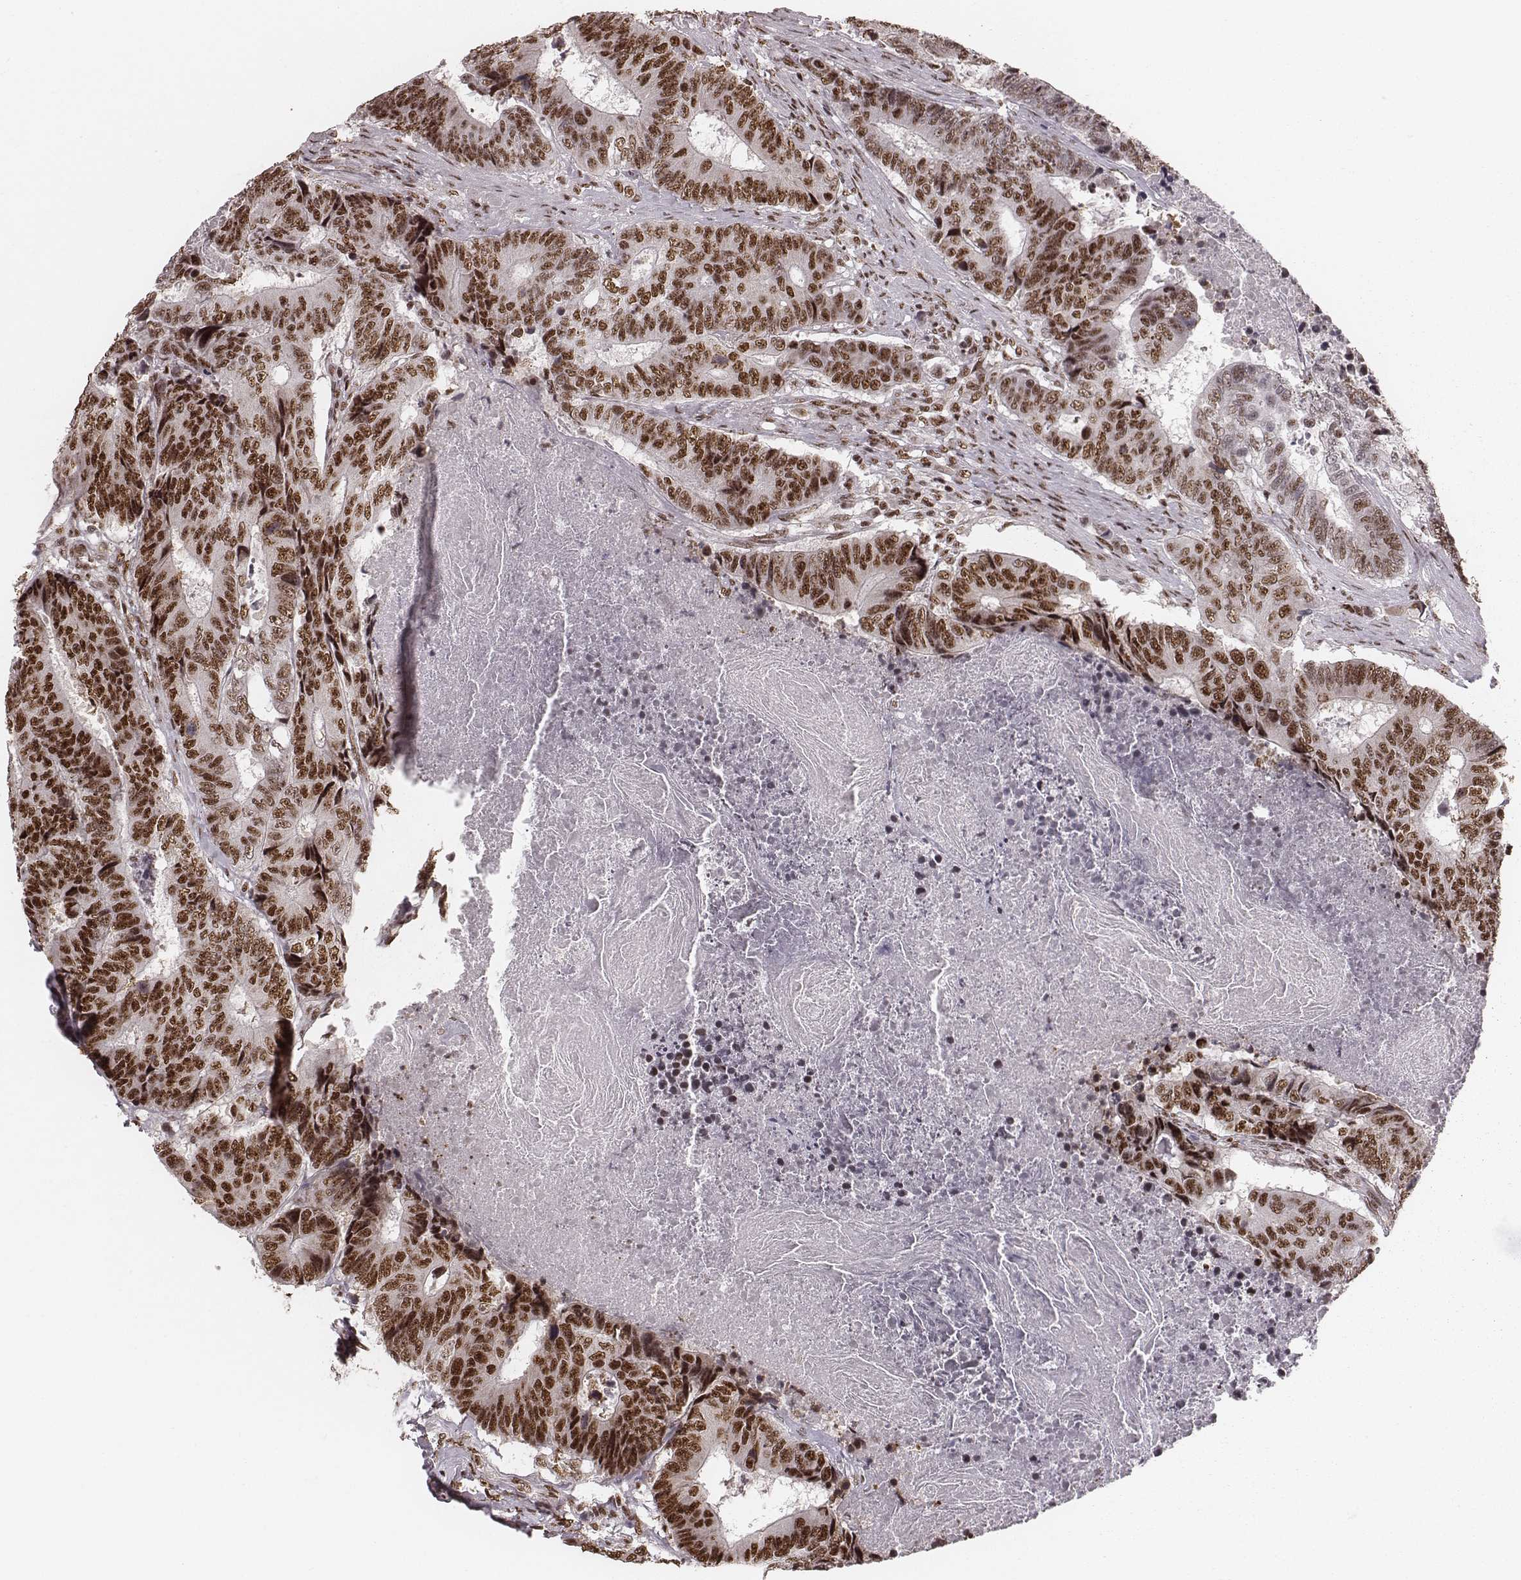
{"staining": {"intensity": "strong", "quantity": ">75%", "location": "nuclear"}, "tissue": "colorectal cancer", "cell_type": "Tumor cells", "image_type": "cancer", "snomed": [{"axis": "morphology", "description": "Adenocarcinoma, NOS"}, {"axis": "topography", "description": "Colon"}], "caption": "The histopathology image shows immunohistochemical staining of adenocarcinoma (colorectal). There is strong nuclear staining is appreciated in approximately >75% of tumor cells.", "gene": "LUC7L", "patient": {"sex": "female", "age": 48}}